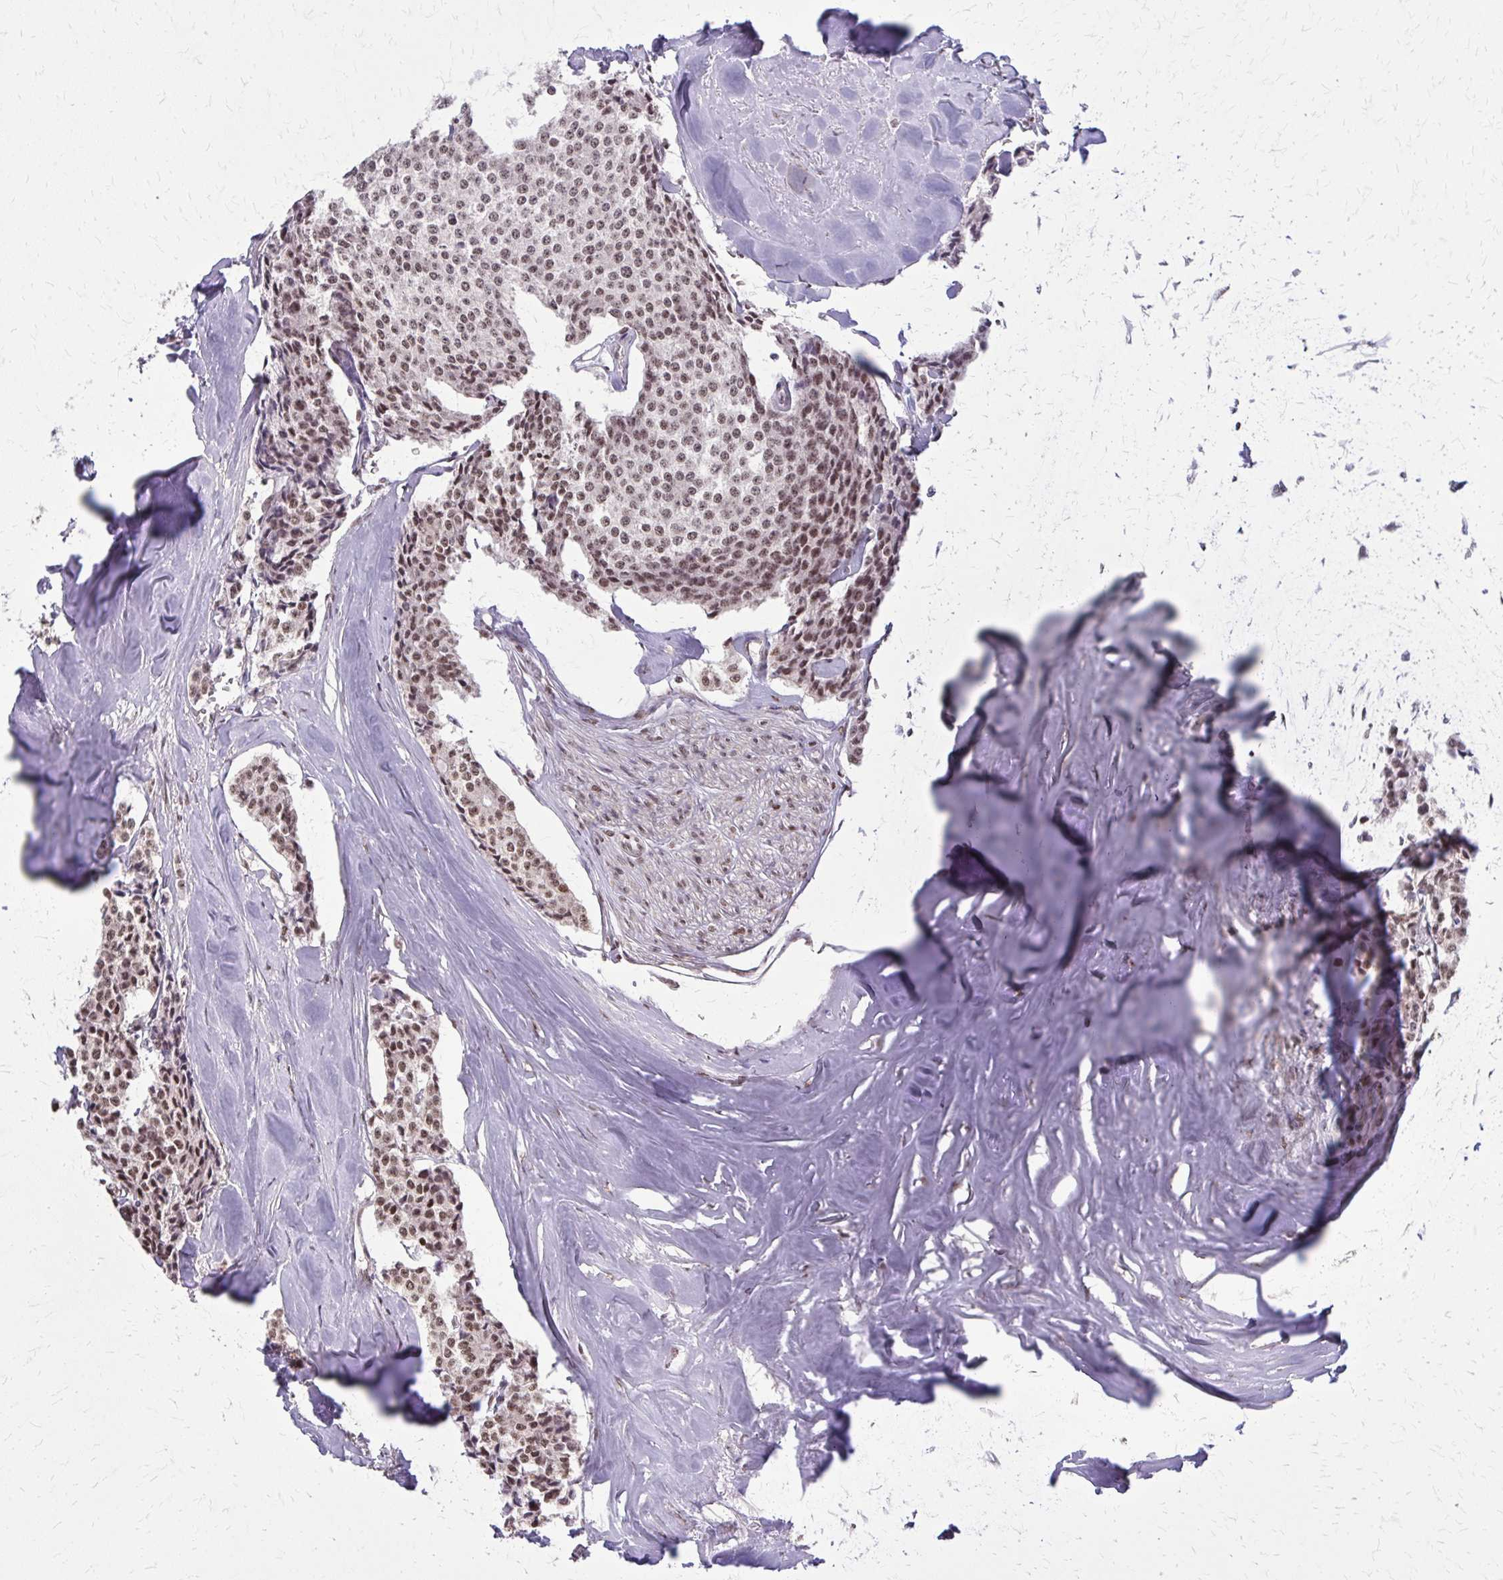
{"staining": {"intensity": "moderate", "quantity": ">75%", "location": "nuclear"}, "tissue": "carcinoid", "cell_type": "Tumor cells", "image_type": "cancer", "snomed": [{"axis": "morphology", "description": "Carcinoid, malignant, NOS"}, {"axis": "topography", "description": "Small intestine"}], "caption": "Protein staining of carcinoid (malignant) tissue demonstrates moderate nuclear positivity in approximately >75% of tumor cells.", "gene": "TTF1", "patient": {"sex": "female", "age": 64}}